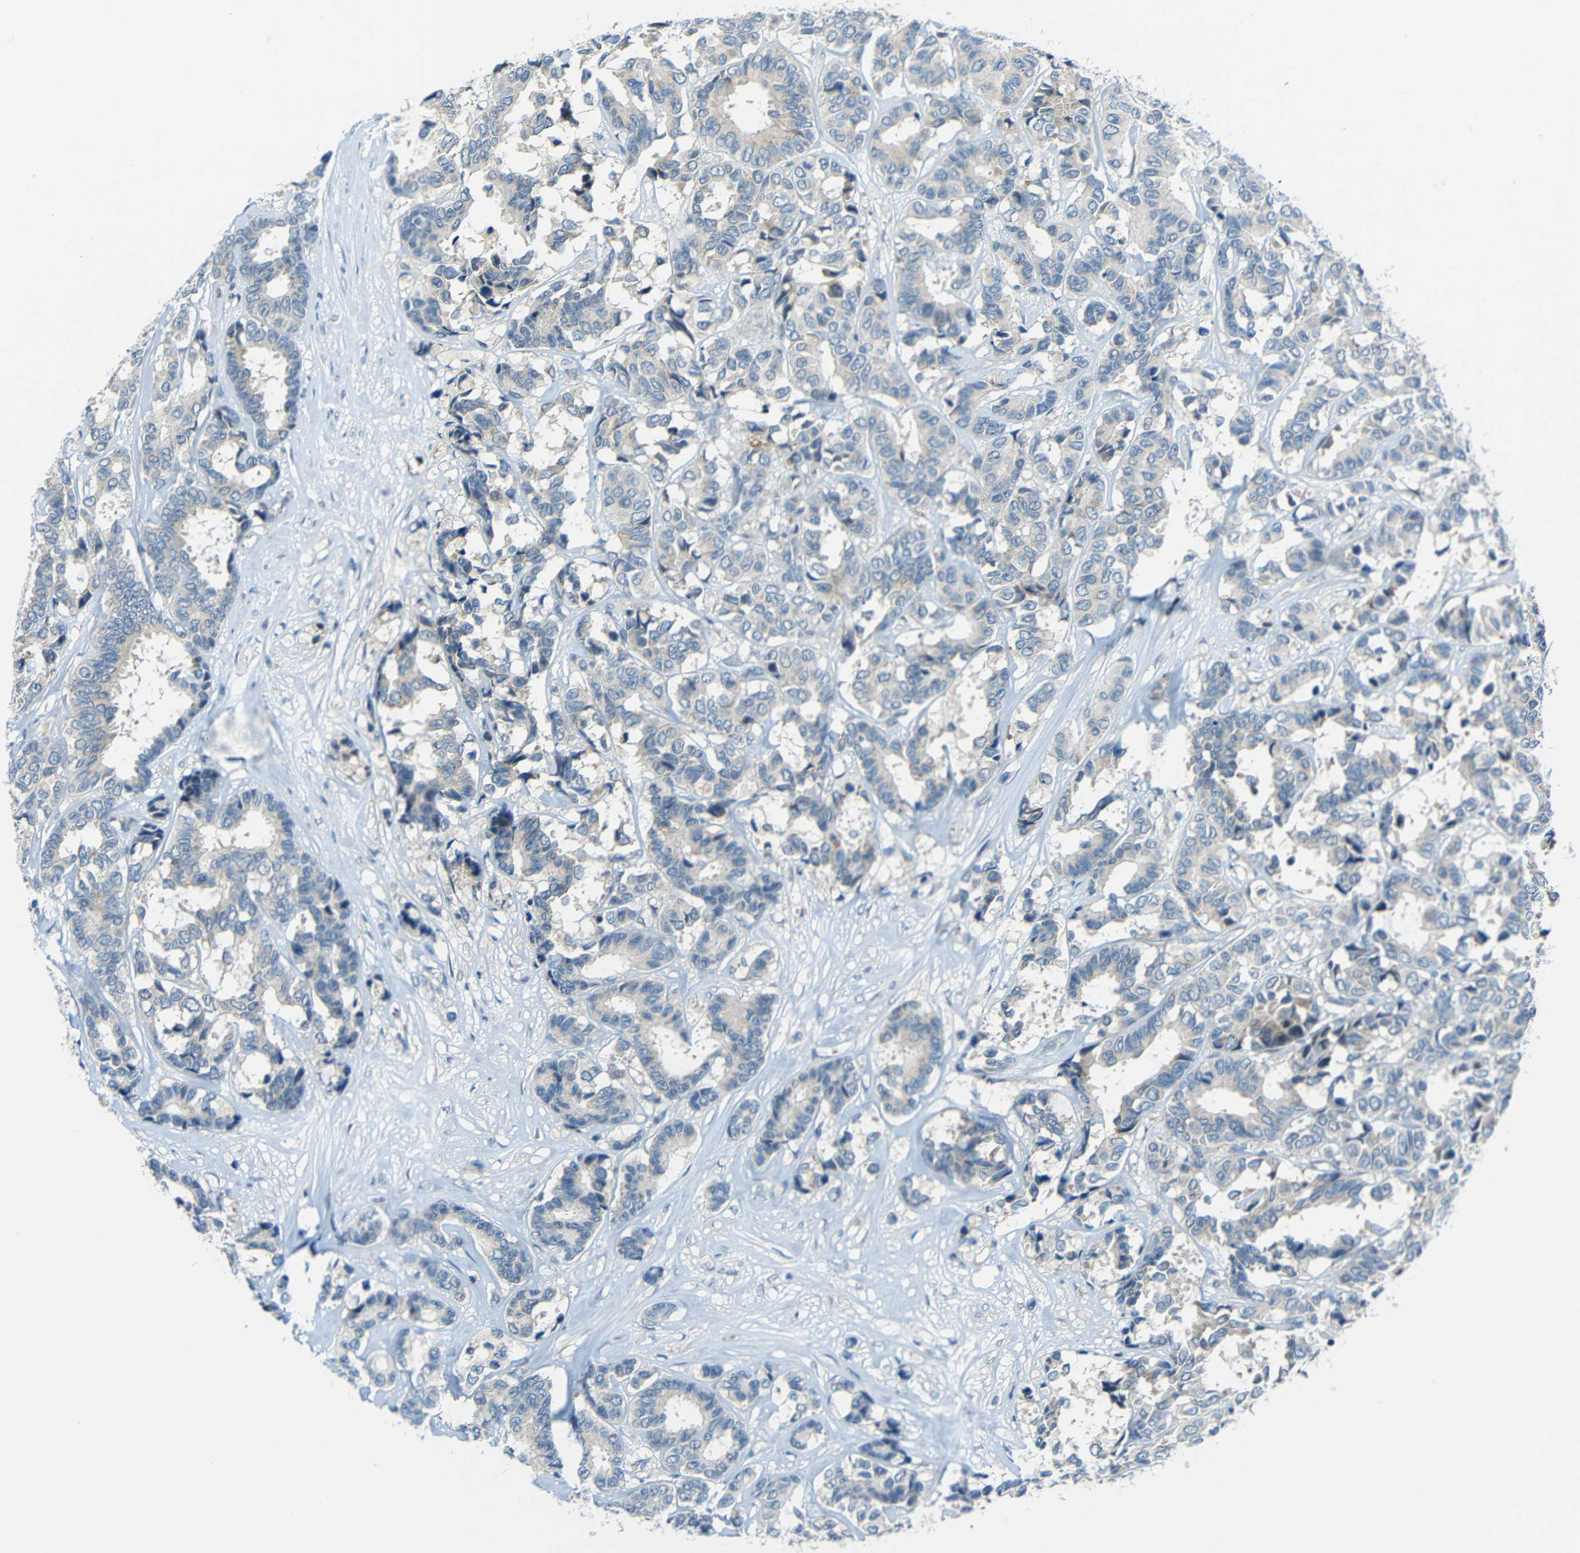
{"staining": {"intensity": "negative", "quantity": "none", "location": "none"}, "tissue": "breast cancer", "cell_type": "Tumor cells", "image_type": "cancer", "snomed": [{"axis": "morphology", "description": "Duct carcinoma"}, {"axis": "topography", "description": "Breast"}], "caption": "IHC photomicrograph of human breast invasive ductal carcinoma stained for a protein (brown), which demonstrates no expression in tumor cells.", "gene": "ANKRD22", "patient": {"sex": "female", "age": 87}}